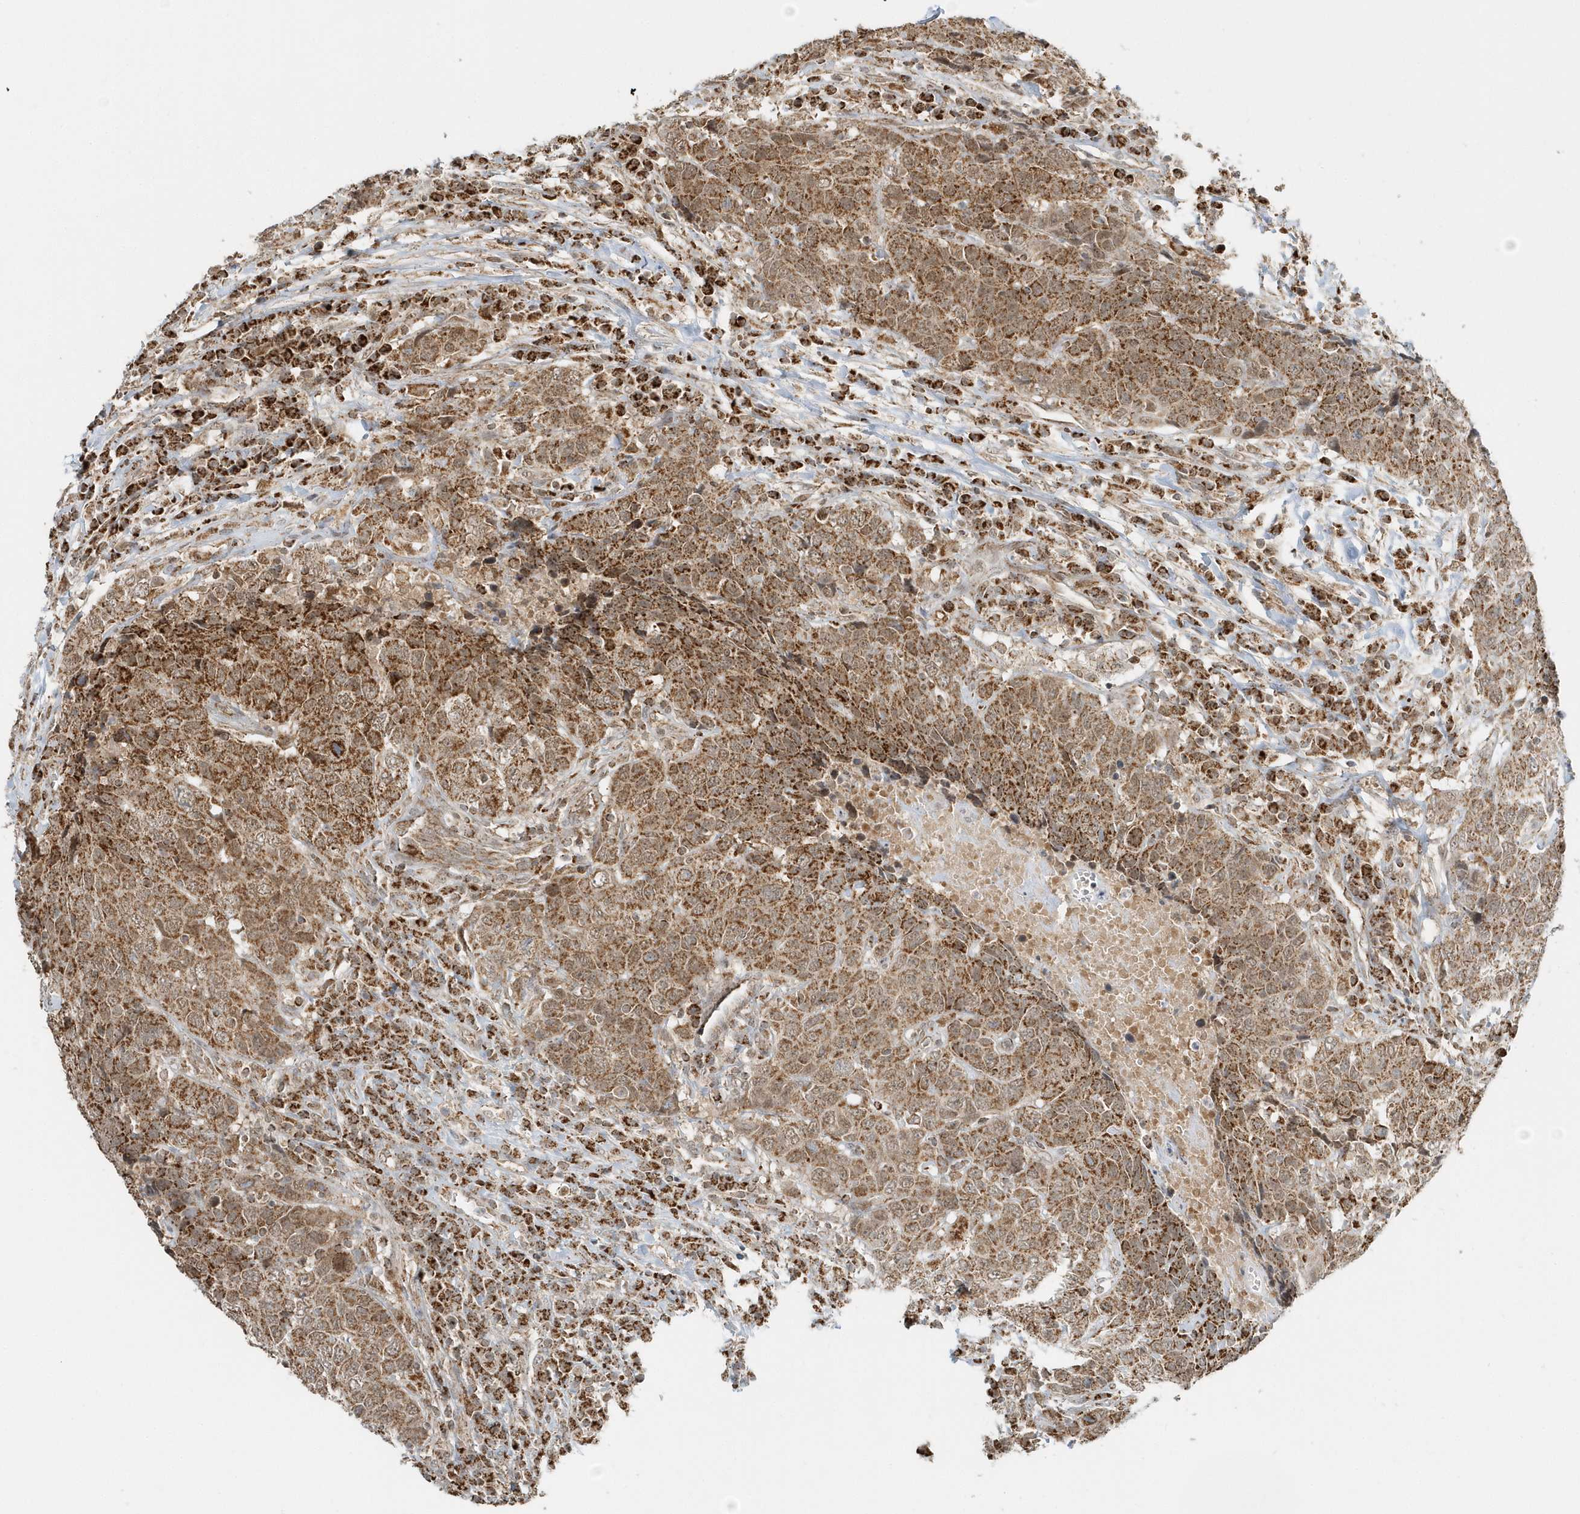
{"staining": {"intensity": "strong", "quantity": ">75%", "location": "cytoplasmic/membranous"}, "tissue": "head and neck cancer", "cell_type": "Tumor cells", "image_type": "cancer", "snomed": [{"axis": "morphology", "description": "Squamous cell carcinoma, NOS"}, {"axis": "topography", "description": "Head-Neck"}], "caption": "Squamous cell carcinoma (head and neck) stained with a protein marker shows strong staining in tumor cells.", "gene": "PSMD6", "patient": {"sex": "male", "age": 66}}